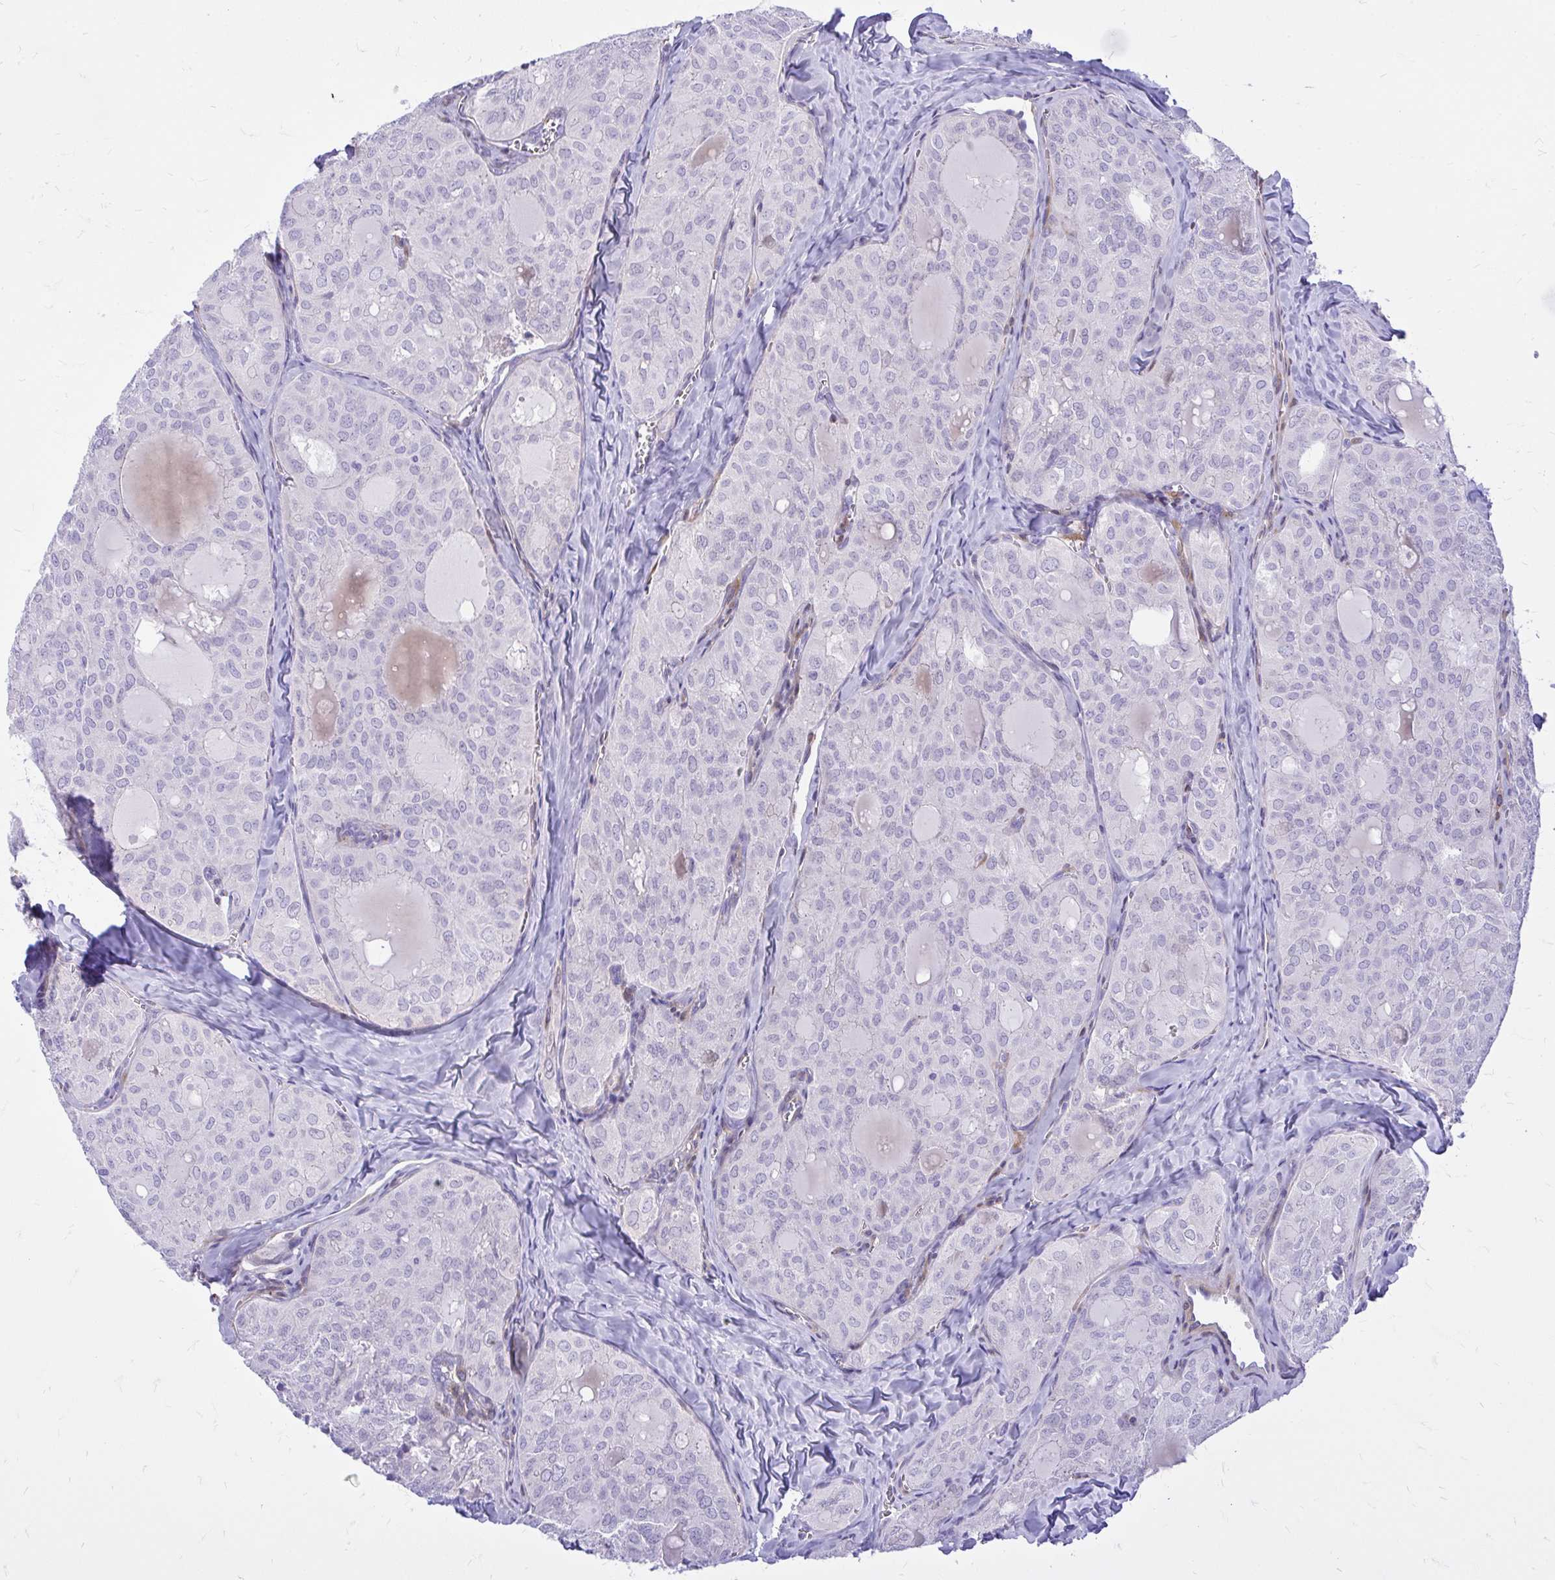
{"staining": {"intensity": "negative", "quantity": "none", "location": "none"}, "tissue": "thyroid cancer", "cell_type": "Tumor cells", "image_type": "cancer", "snomed": [{"axis": "morphology", "description": "Follicular adenoma carcinoma, NOS"}, {"axis": "topography", "description": "Thyroid gland"}], "caption": "IHC image of human follicular adenoma carcinoma (thyroid) stained for a protein (brown), which exhibits no expression in tumor cells.", "gene": "ADAMTSL1", "patient": {"sex": "male", "age": 75}}